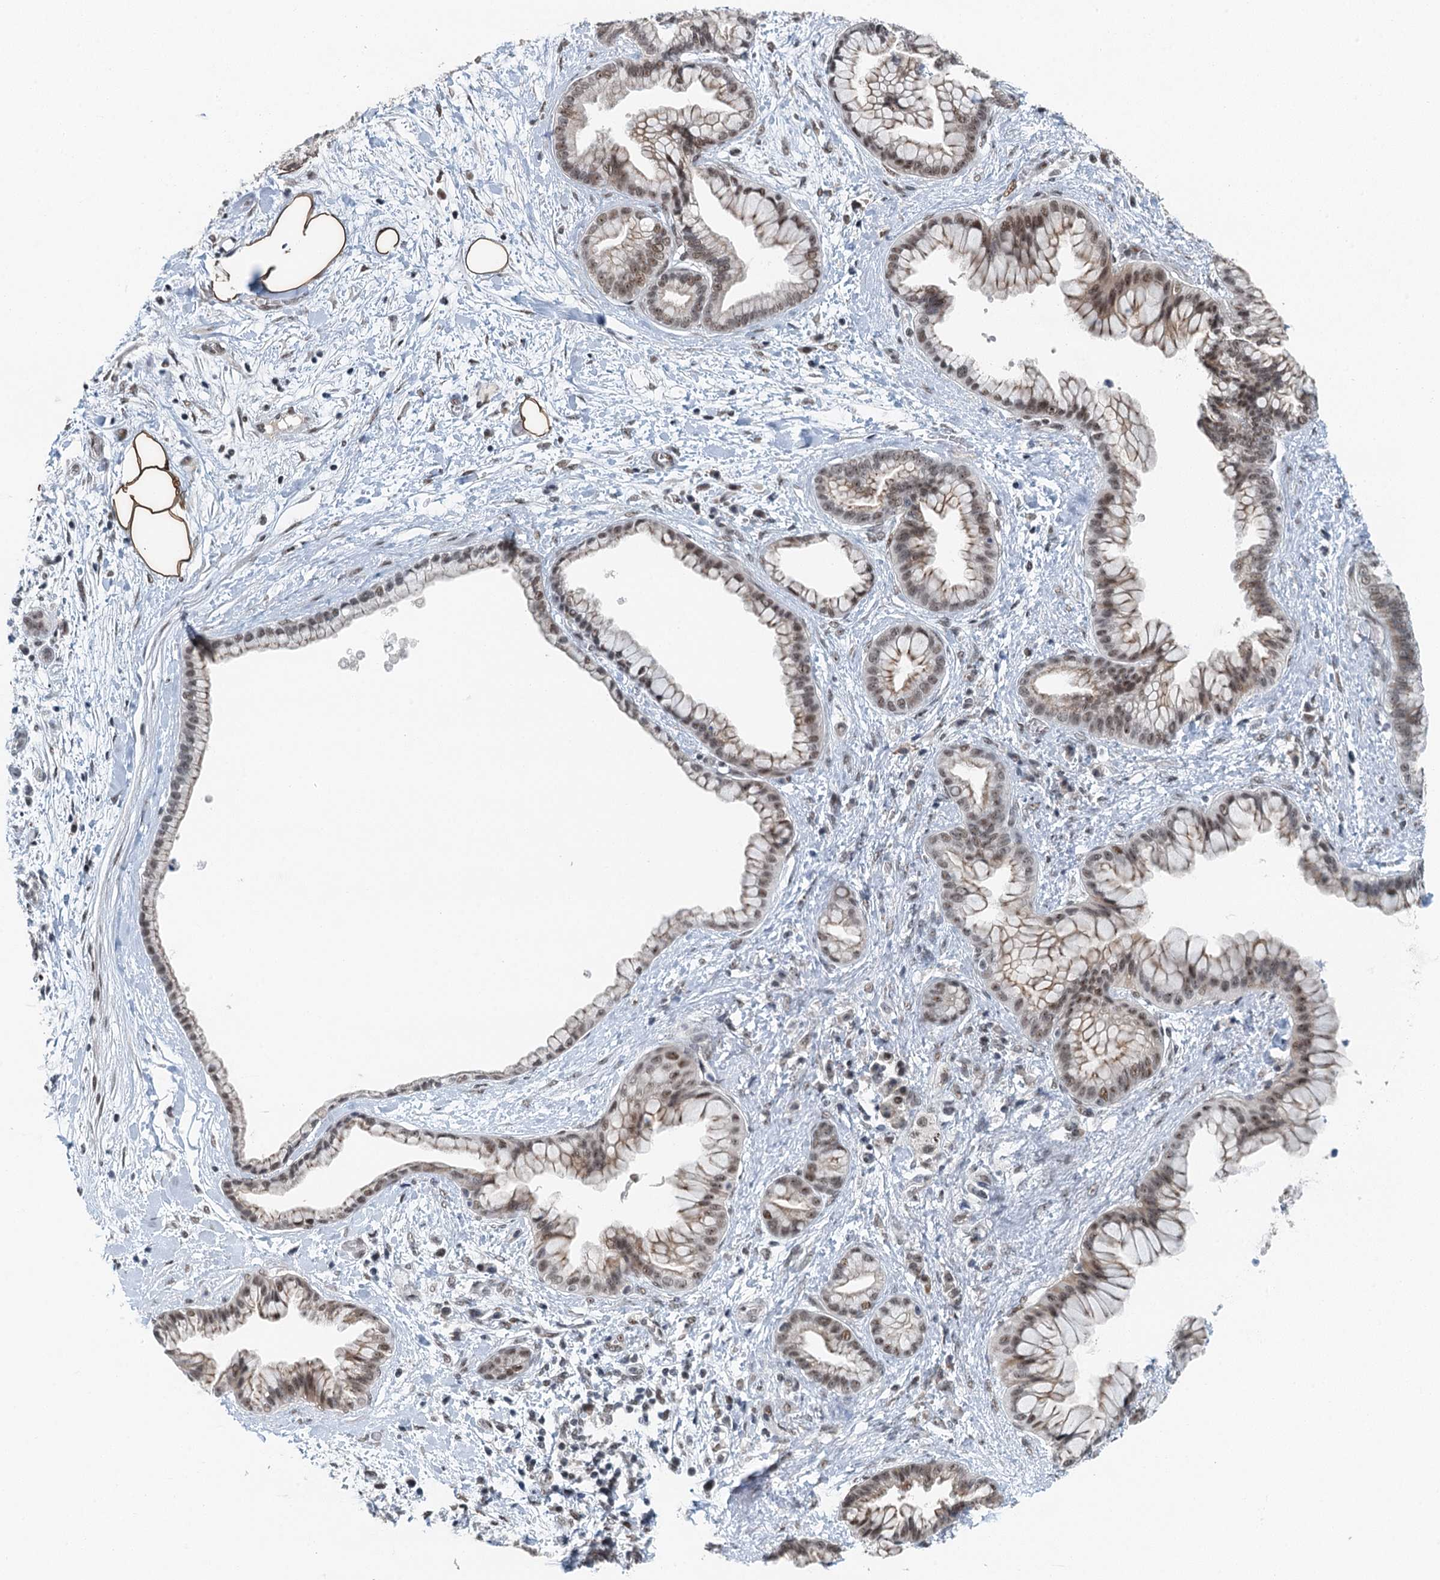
{"staining": {"intensity": "moderate", "quantity": ">75%", "location": "cytoplasmic/membranous,nuclear"}, "tissue": "pancreatic cancer", "cell_type": "Tumor cells", "image_type": "cancer", "snomed": [{"axis": "morphology", "description": "Adenocarcinoma, NOS"}, {"axis": "topography", "description": "Pancreas"}], "caption": "High-magnification brightfield microscopy of pancreatic cancer stained with DAB (3,3'-diaminobenzidine) (brown) and counterstained with hematoxylin (blue). tumor cells exhibit moderate cytoplasmic/membranous and nuclear staining is seen in about>75% of cells.", "gene": "MTA3", "patient": {"sex": "female", "age": 78}}